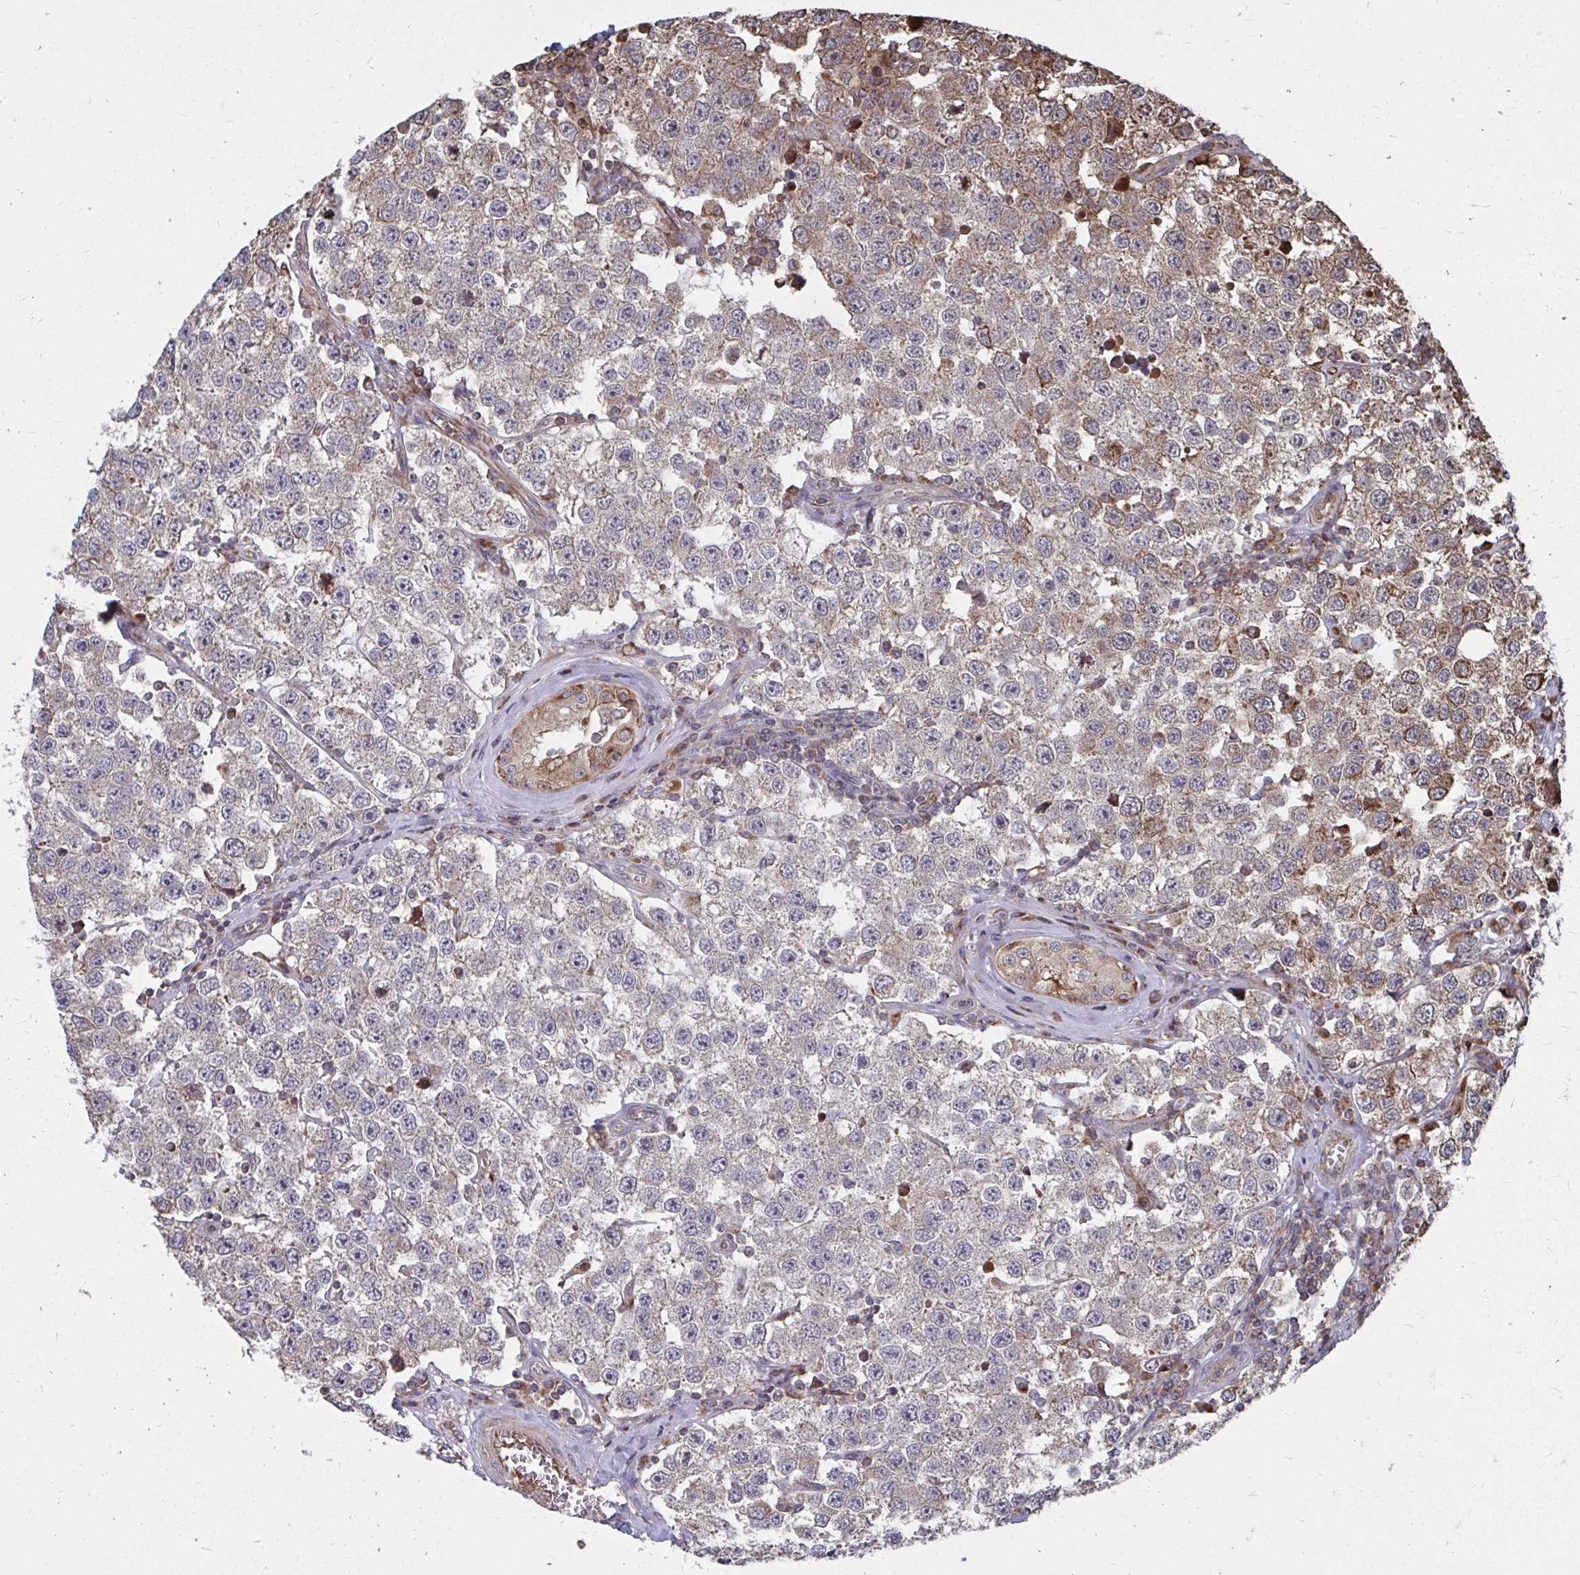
{"staining": {"intensity": "moderate", "quantity": "<25%", "location": "cytoplasmic/membranous"}, "tissue": "testis cancer", "cell_type": "Tumor cells", "image_type": "cancer", "snomed": [{"axis": "morphology", "description": "Seminoma, NOS"}, {"axis": "topography", "description": "Testis"}], "caption": "DAB immunohistochemical staining of seminoma (testis) exhibits moderate cytoplasmic/membranous protein positivity in approximately <25% of tumor cells.", "gene": "FAM89A", "patient": {"sex": "male", "age": 34}}